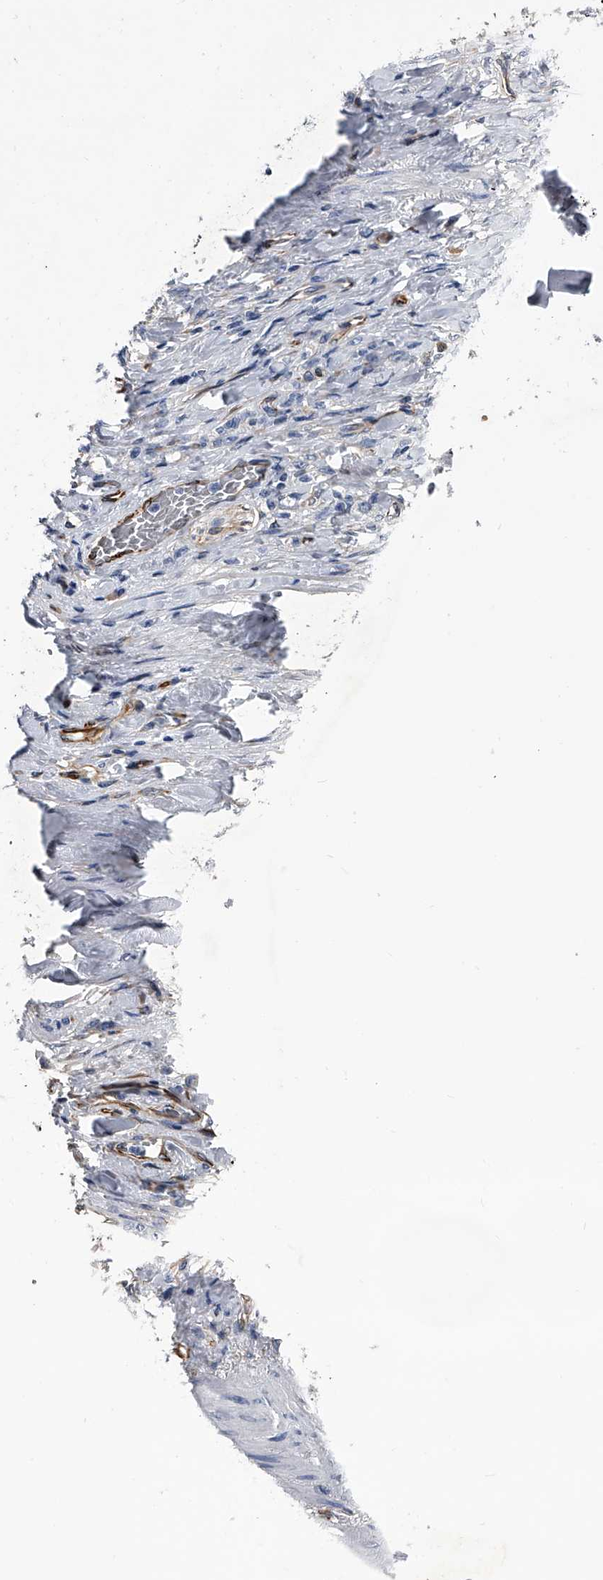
{"staining": {"intensity": "negative", "quantity": "none", "location": "none"}, "tissue": "stomach cancer", "cell_type": "Tumor cells", "image_type": "cancer", "snomed": [{"axis": "morphology", "description": "Normal tissue, NOS"}, {"axis": "morphology", "description": "Adenocarcinoma, NOS"}, {"axis": "topography", "description": "Stomach"}], "caption": "Micrograph shows no protein expression in tumor cells of stomach adenocarcinoma tissue.", "gene": "EFCAB7", "patient": {"sex": "male", "age": 82}}